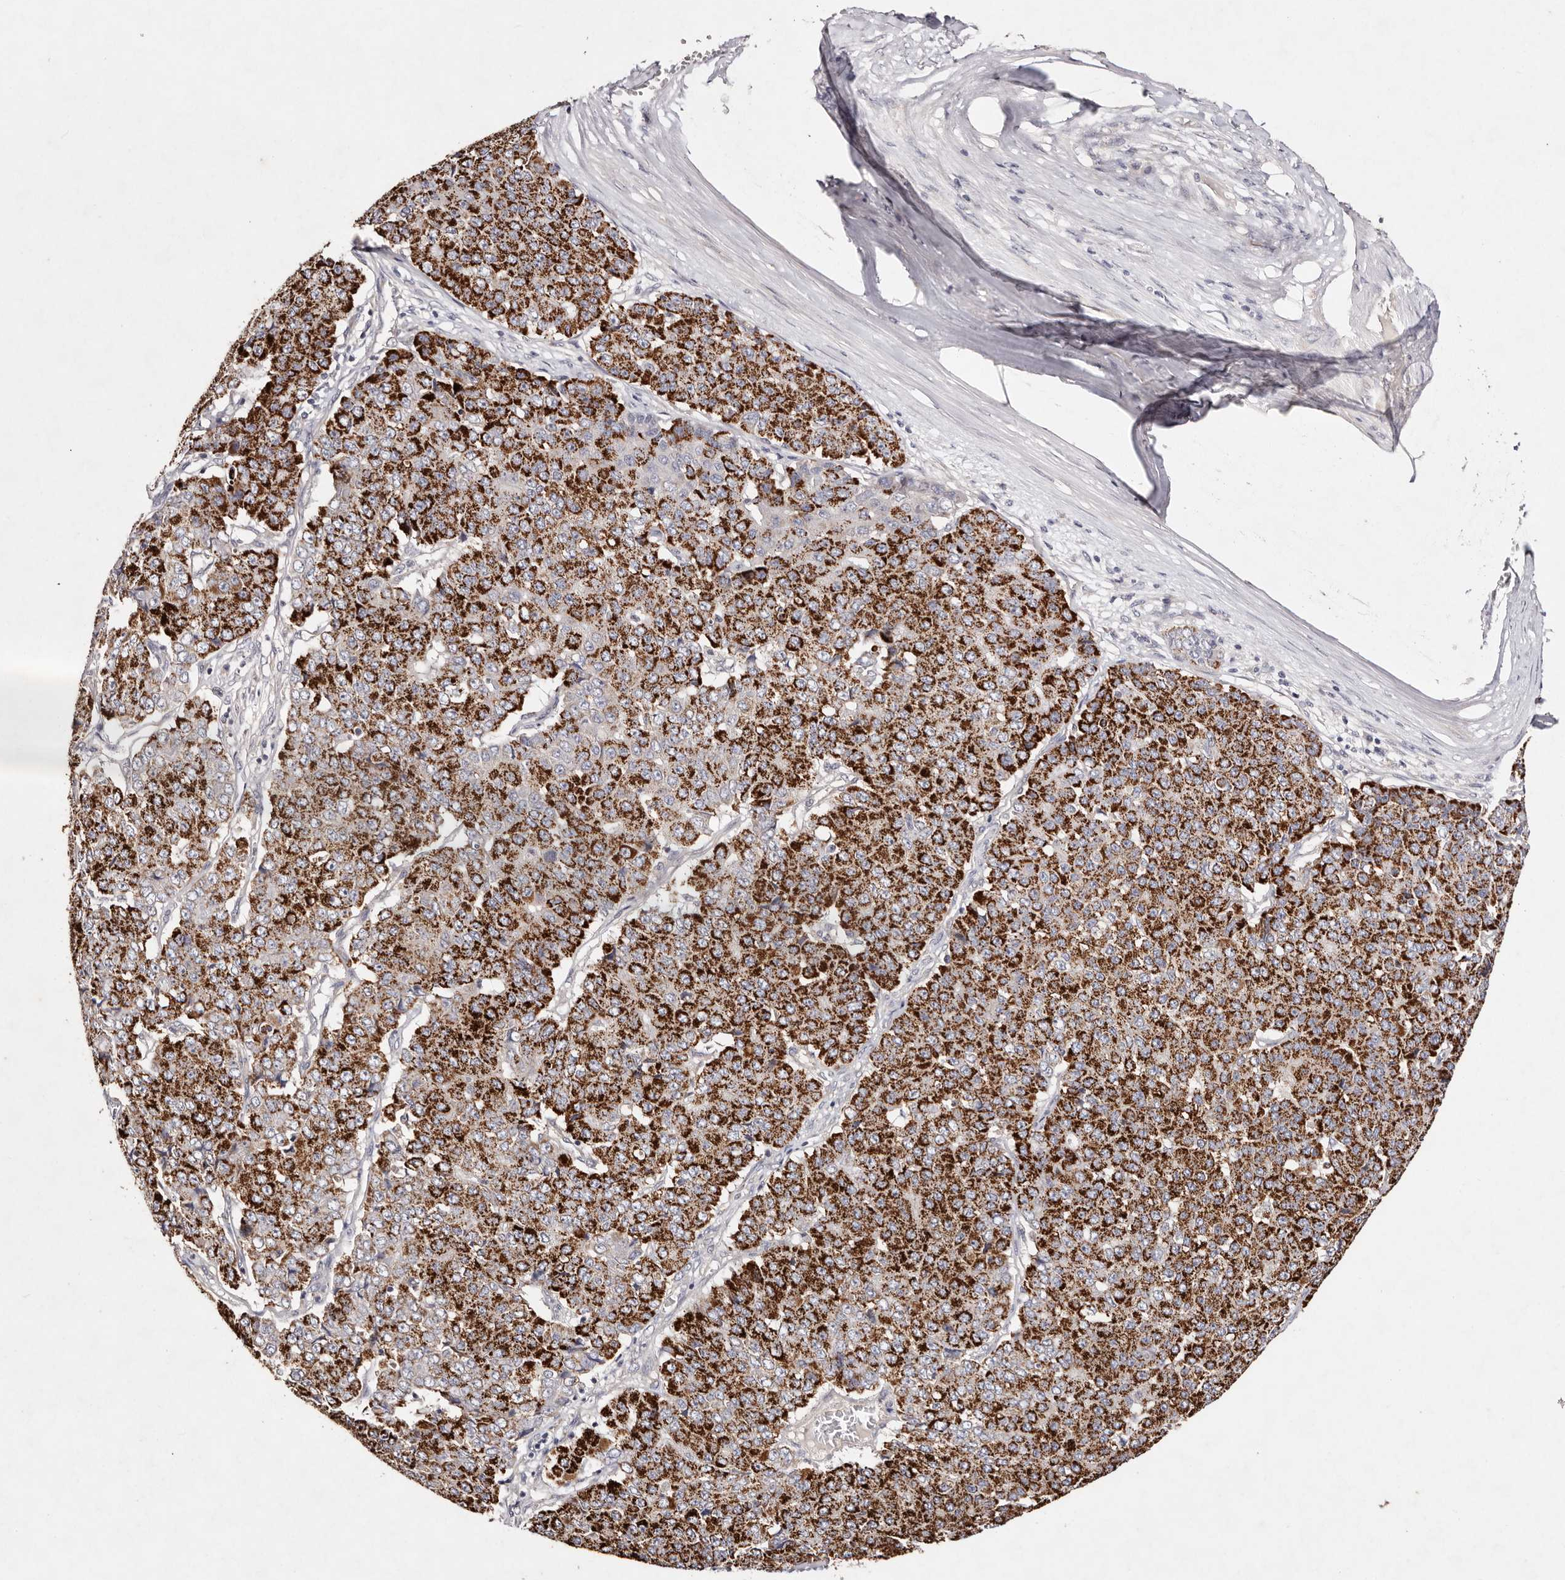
{"staining": {"intensity": "strong", "quantity": ">75%", "location": "cytoplasmic/membranous"}, "tissue": "pancreatic cancer", "cell_type": "Tumor cells", "image_type": "cancer", "snomed": [{"axis": "morphology", "description": "Adenocarcinoma, NOS"}, {"axis": "topography", "description": "Pancreas"}], "caption": "An image of pancreatic adenocarcinoma stained for a protein reveals strong cytoplasmic/membranous brown staining in tumor cells. The protein is stained brown, and the nuclei are stained in blue (DAB IHC with brightfield microscopy, high magnification).", "gene": "TSC2", "patient": {"sex": "male", "age": 50}}